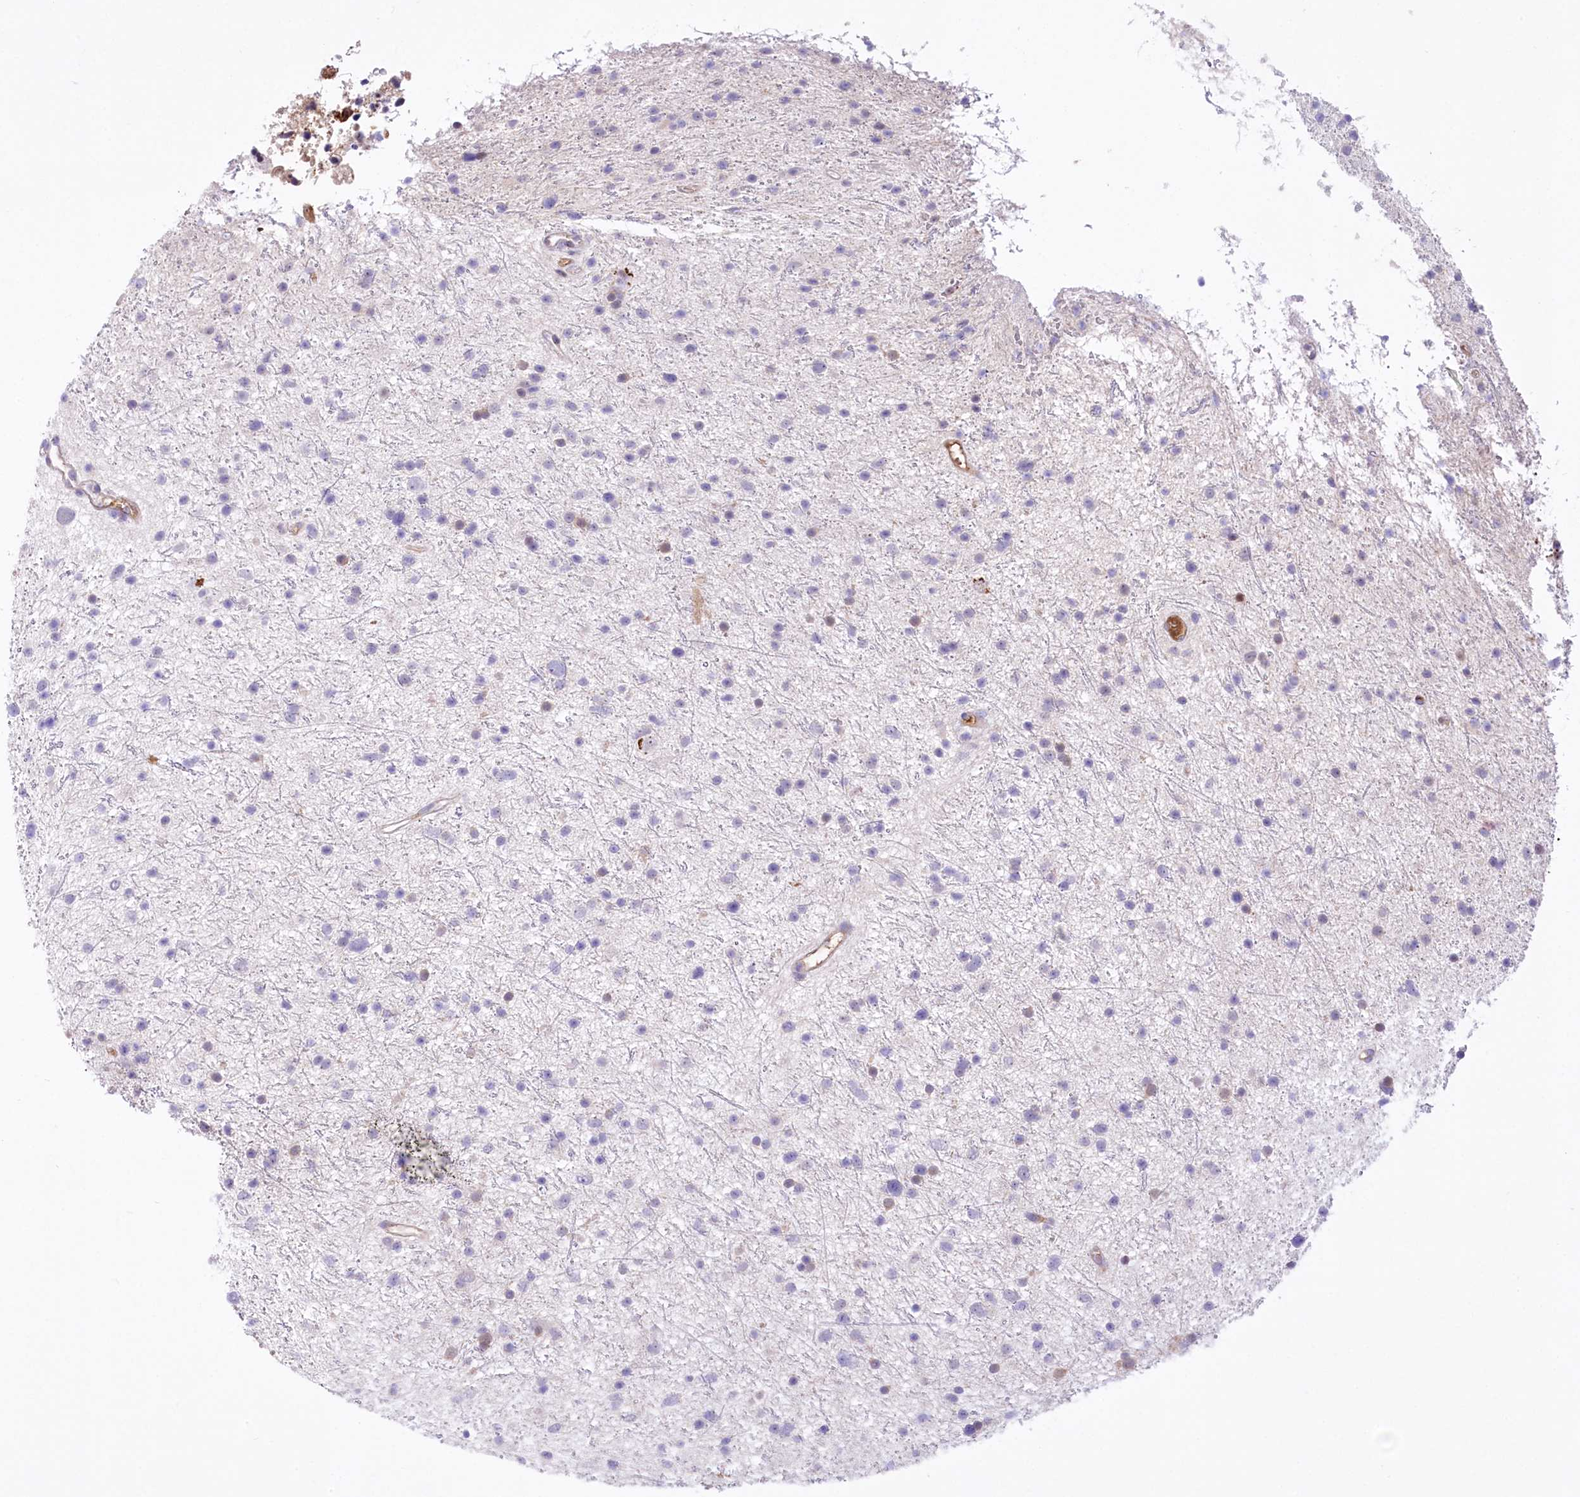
{"staining": {"intensity": "negative", "quantity": "none", "location": "none"}, "tissue": "glioma", "cell_type": "Tumor cells", "image_type": "cancer", "snomed": [{"axis": "morphology", "description": "Glioma, malignant, Low grade"}, {"axis": "topography", "description": "Cerebral cortex"}], "caption": "Immunohistochemistry of malignant glioma (low-grade) exhibits no staining in tumor cells. The staining was performed using DAB (3,3'-diaminobenzidine) to visualize the protein expression in brown, while the nuclei were stained in blue with hematoxylin (Magnification: 20x).", "gene": "CEP164", "patient": {"sex": "female", "age": 39}}